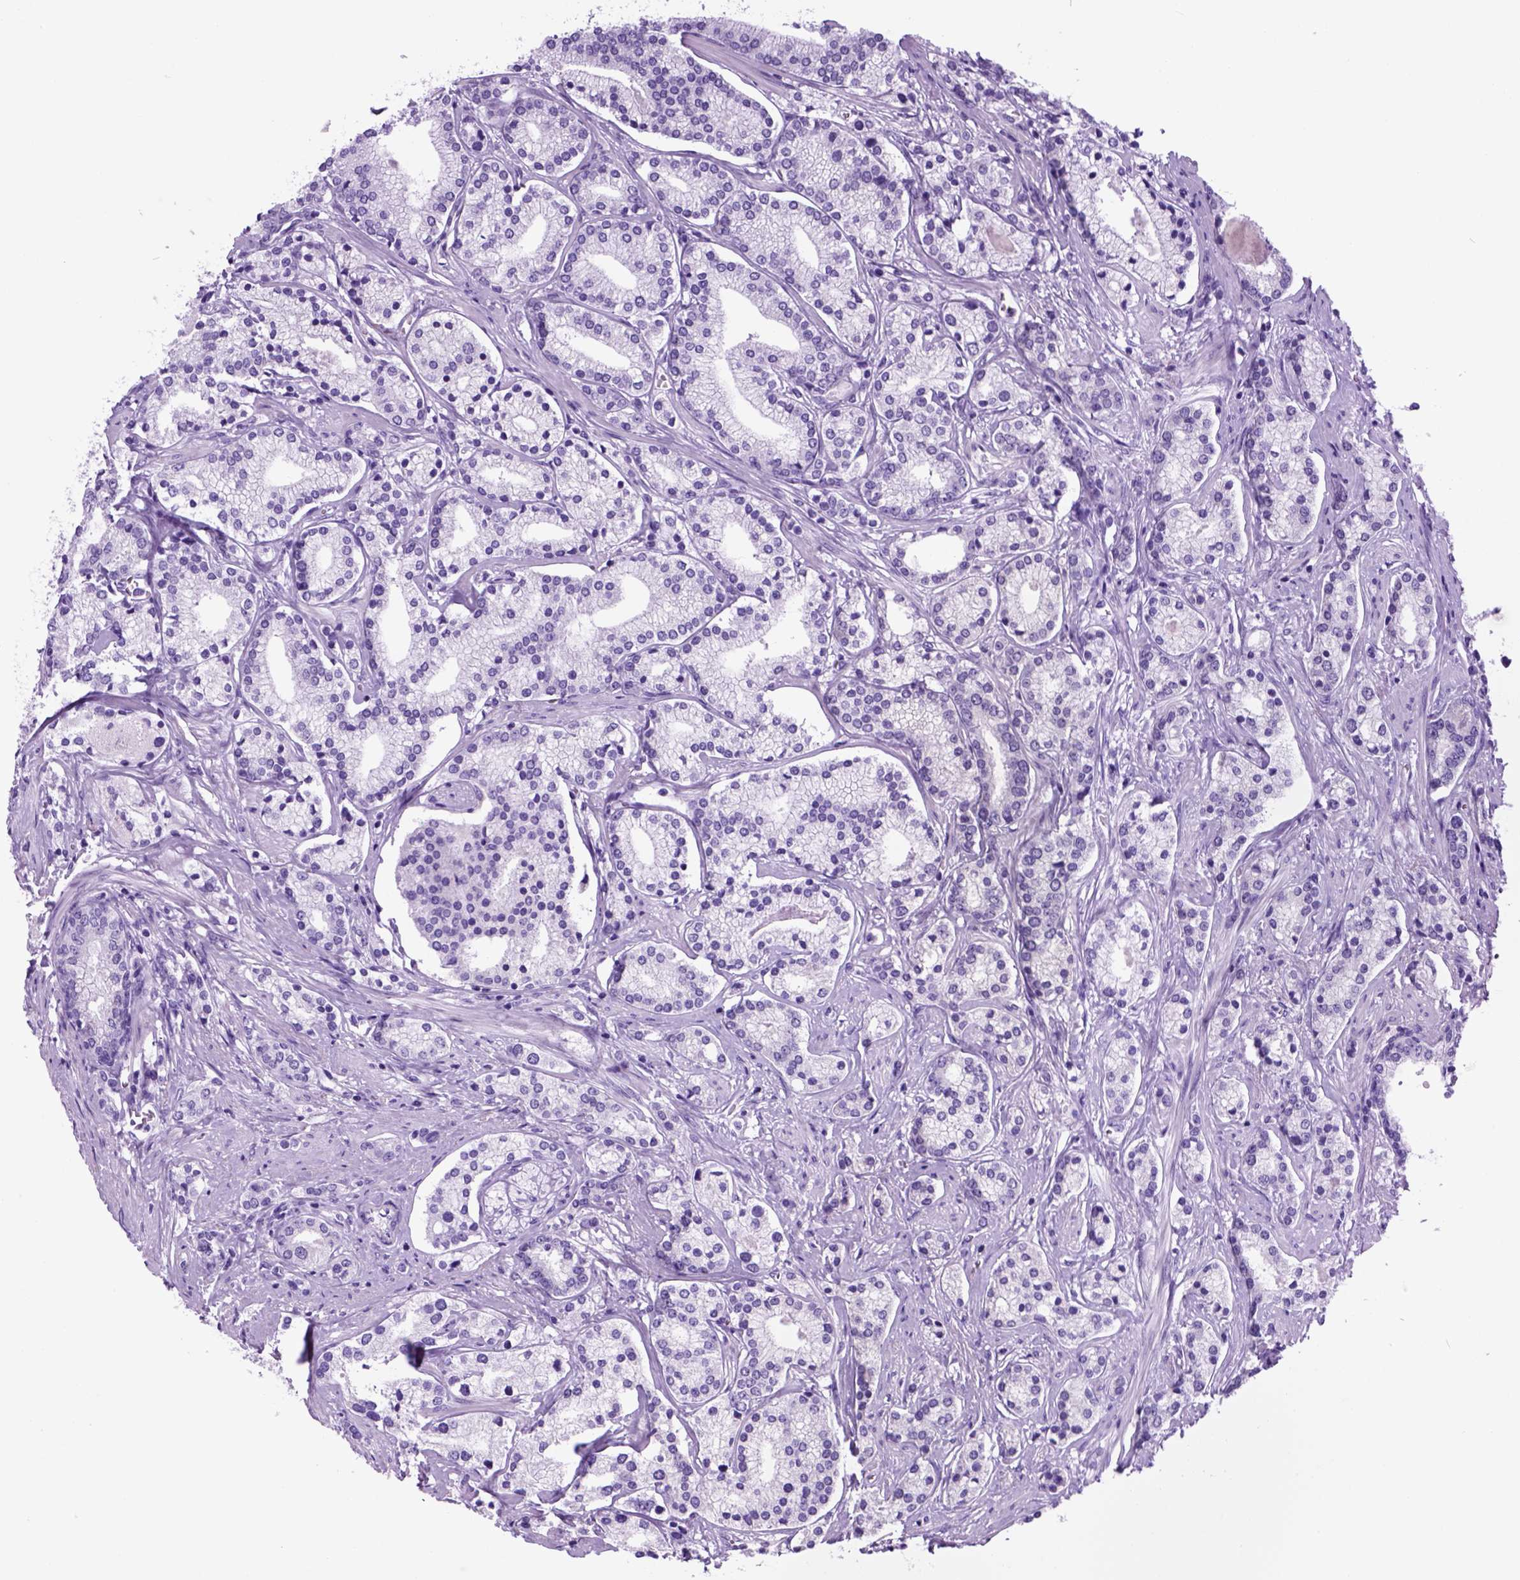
{"staining": {"intensity": "negative", "quantity": "none", "location": "none"}, "tissue": "prostate cancer", "cell_type": "Tumor cells", "image_type": "cancer", "snomed": [{"axis": "morphology", "description": "Adenocarcinoma, High grade"}, {"axis": "topography", "description": "Prostate"}], "caption": "Micrograph shows no significant protein positivity in tumor cells of high-grade adenocarcinoma (prostate).", "gene": "HHIPL2", "patient": {"sex": "male", "age": 58}}